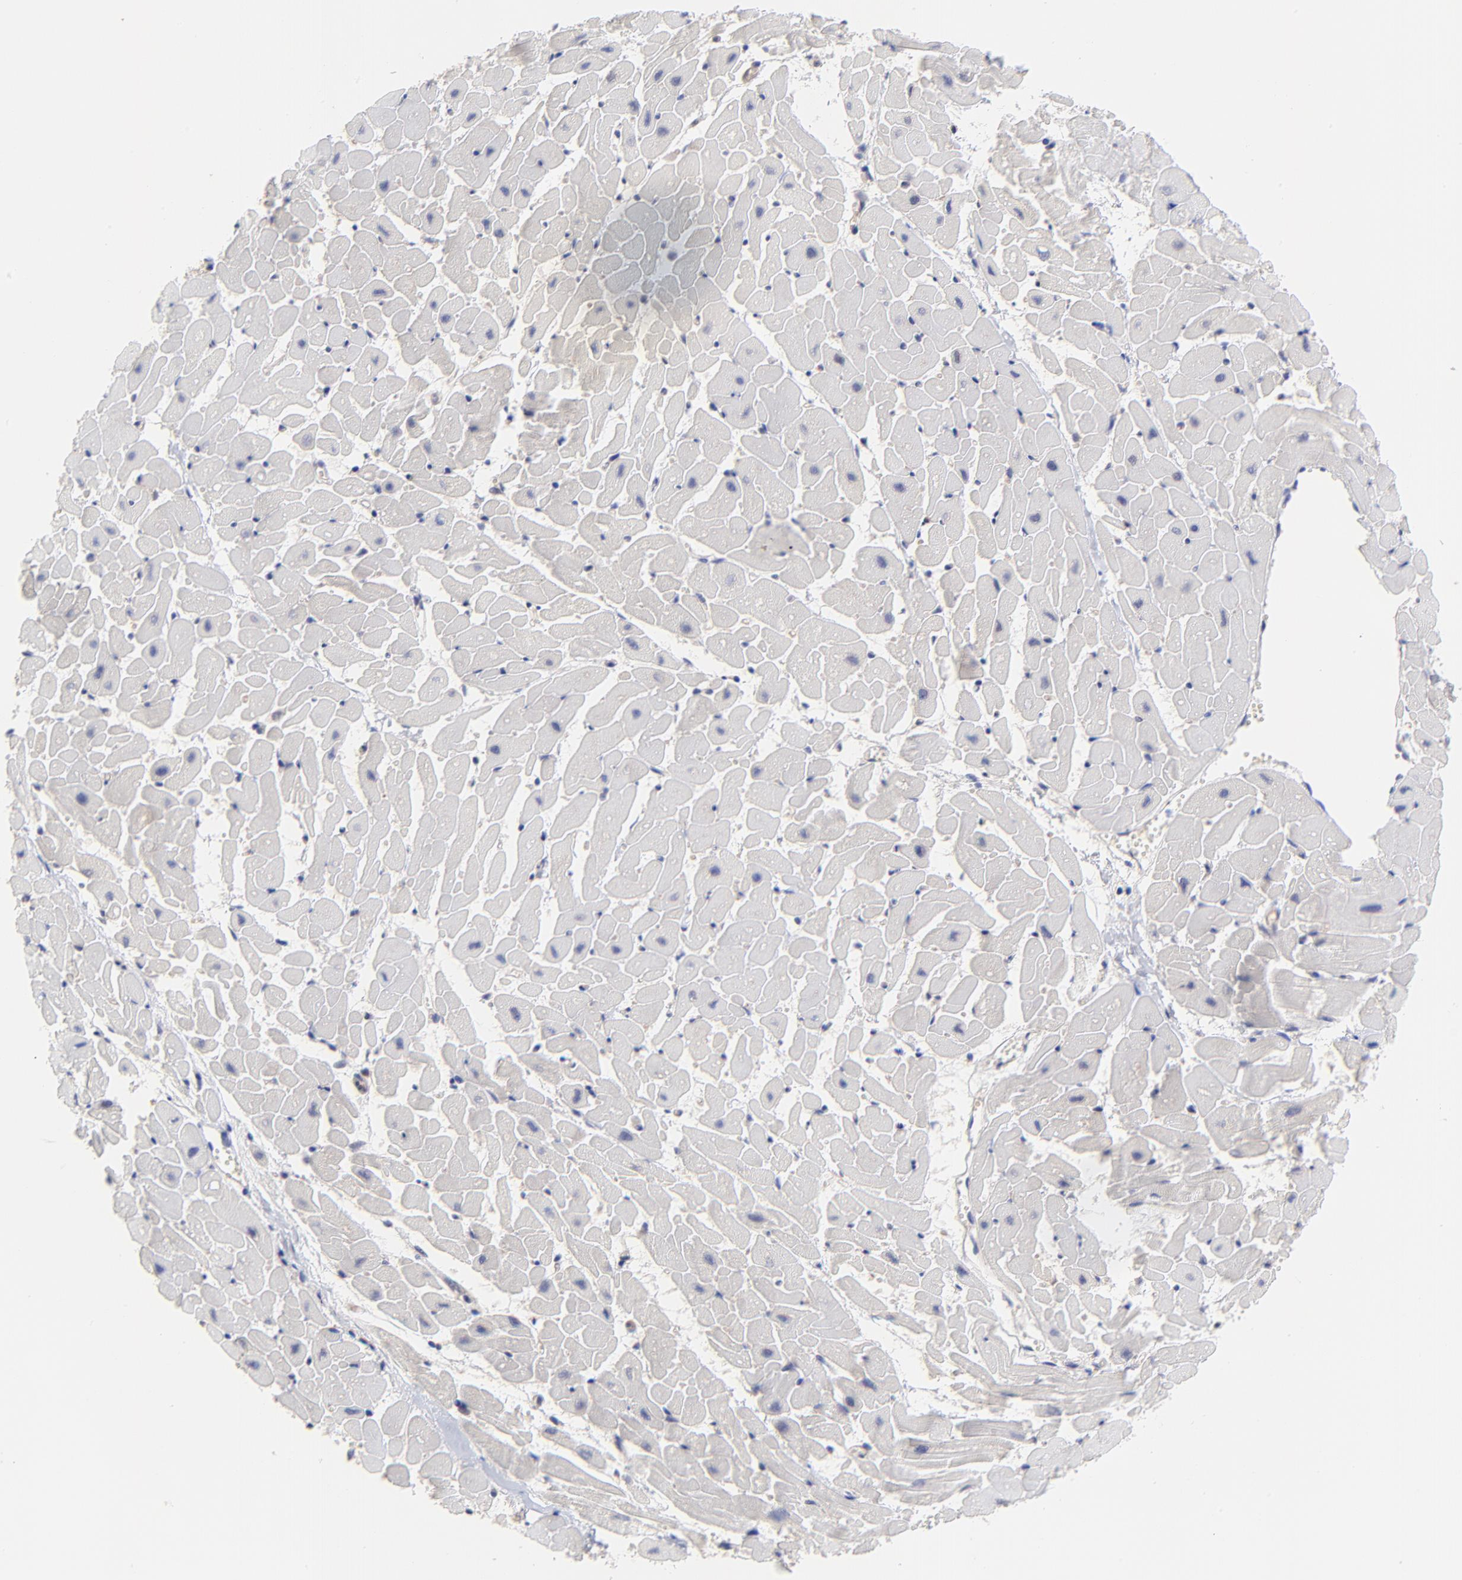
{"staining": {"intensity": "negative", "quantity": "none", "location": "none"}, "tissue": "heart muscle", "cell_type": "Cardiomyocytes", "image_type": "normal", "snomed": [{"axis": "morphology", "description": "Normal tissue, NOS"}, {"axis": "topography", "description": "Heart"}], "caption": "Immunohistochemistry micrograph of benign heart muscle stained for a protein (brown), which displays no positivity in cardiomyocytes. (Immunohistochemistry (ihc), brightfield microscopy, high magnification).", "gene": "ZNF747", "patient": {"sex": "female", "age": 19}}